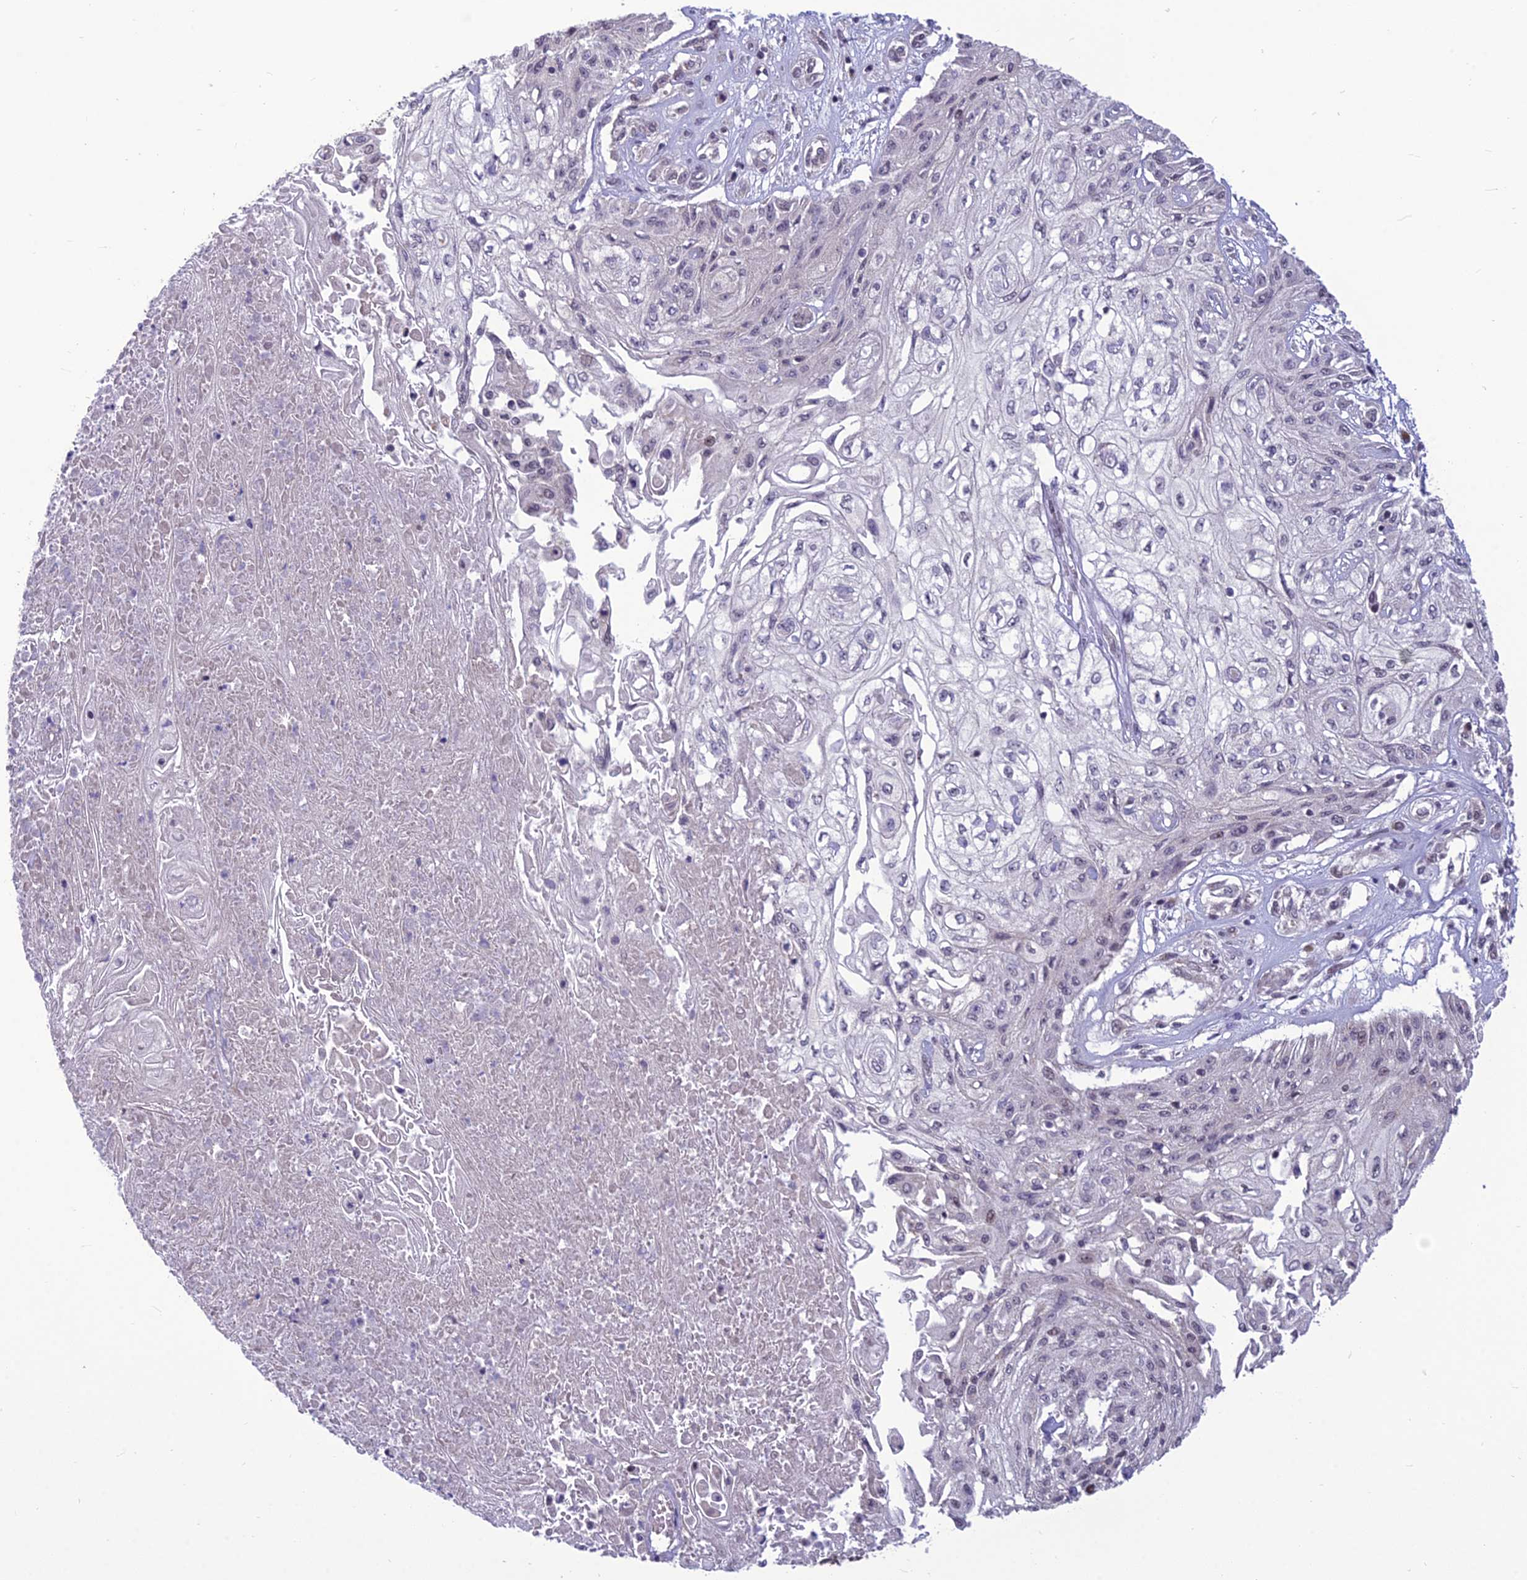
{"staining": {"intensity": "negative", "quantity": "none", "location": "none"}, "tissue": "skin cancer", "cell_type": "Tumor cells", "image_type": "cancer", "snomed": [{"axis": "morphology", "description": "Squamous cell carcinoma, NOS"}, {"axis": "morphology", "description": "Squamous cell carcinoma, metastatic, NOS"}, {"axis": "topography", "description": "Skin"}, {"axis": "topography", "description": "Lymph node"}], "caption": "There is no significant expression in tumor cells of squamous cell carcinoma (skin). The staining was performed using DAB (3,3'-diaminobenzidine) to visualize the protein expression in brown, while the nuclei were stained in blue with hematoxylin (Magnification: 20x).", "gene": "FBRS", "patient": {"sex": "male", "age": 75}}